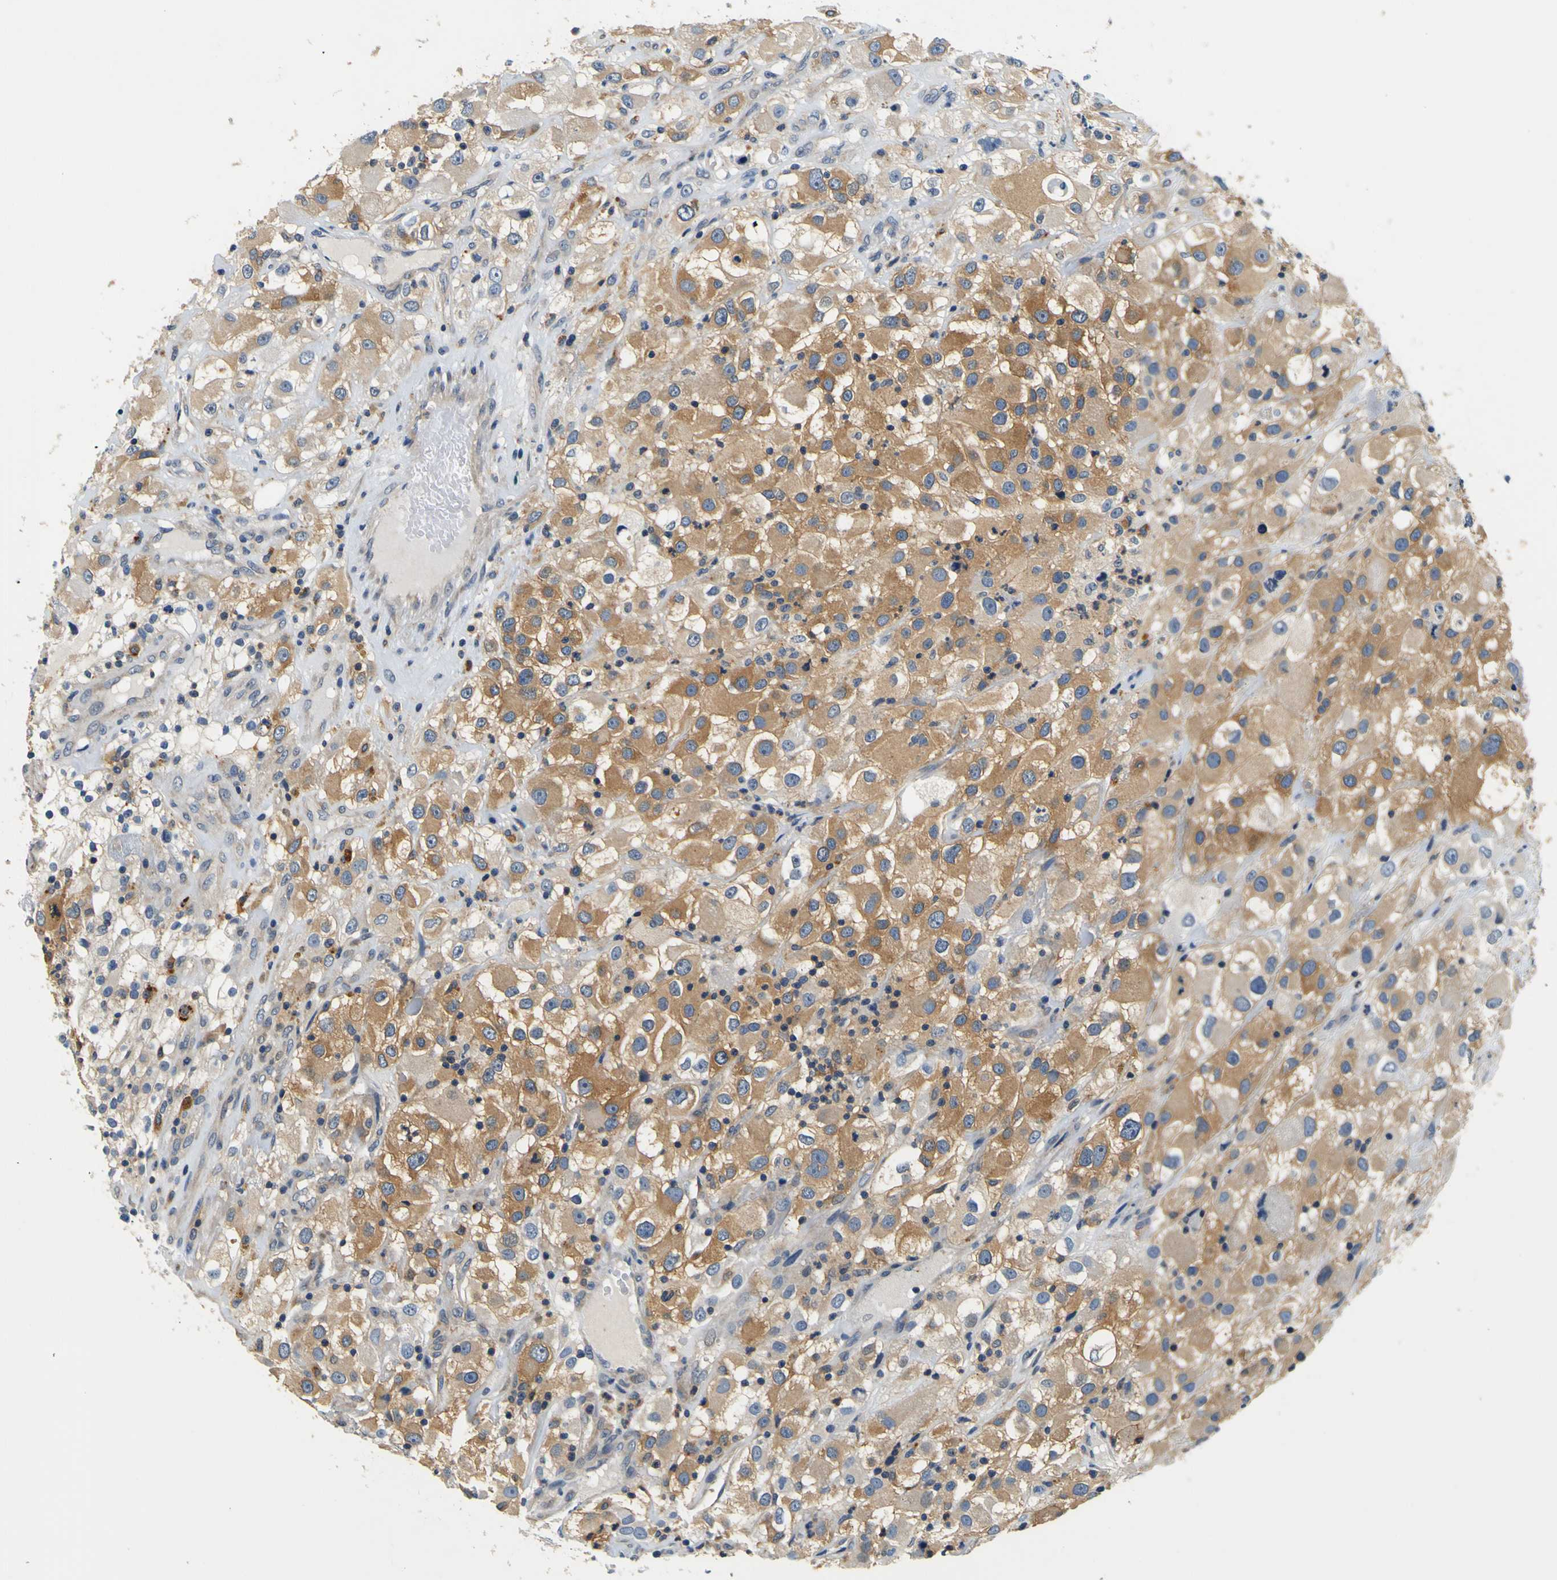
{"staining": {"intensity": "moderate", "quantity": ">75%", "location": "cytoplasmic/membranous"}, "tissue": "renal cancer", "cell_type": "Tumor cells", "image_type": "cancer", "snomed": [{"axis": "morphology", "description": "Adenocarcinoma, NOS"}, {"axis": "topography", "description": "Kidney"}], "caption": "Renal cancer (adenocarcinoma) was stained to show a protein in brown. There is medium levels of moderate cytoplasmic/membranous staining in about >75% of tumor cells. The staining was performed using DAB (3,3'-diaminobenzidine) to visualize the protein expression in brown, while the nuclei were stained in blue with hematoxylin (Magnification: 20x).", "gene": "TNIK", "patient": {"sex": "female", "age": 52}}